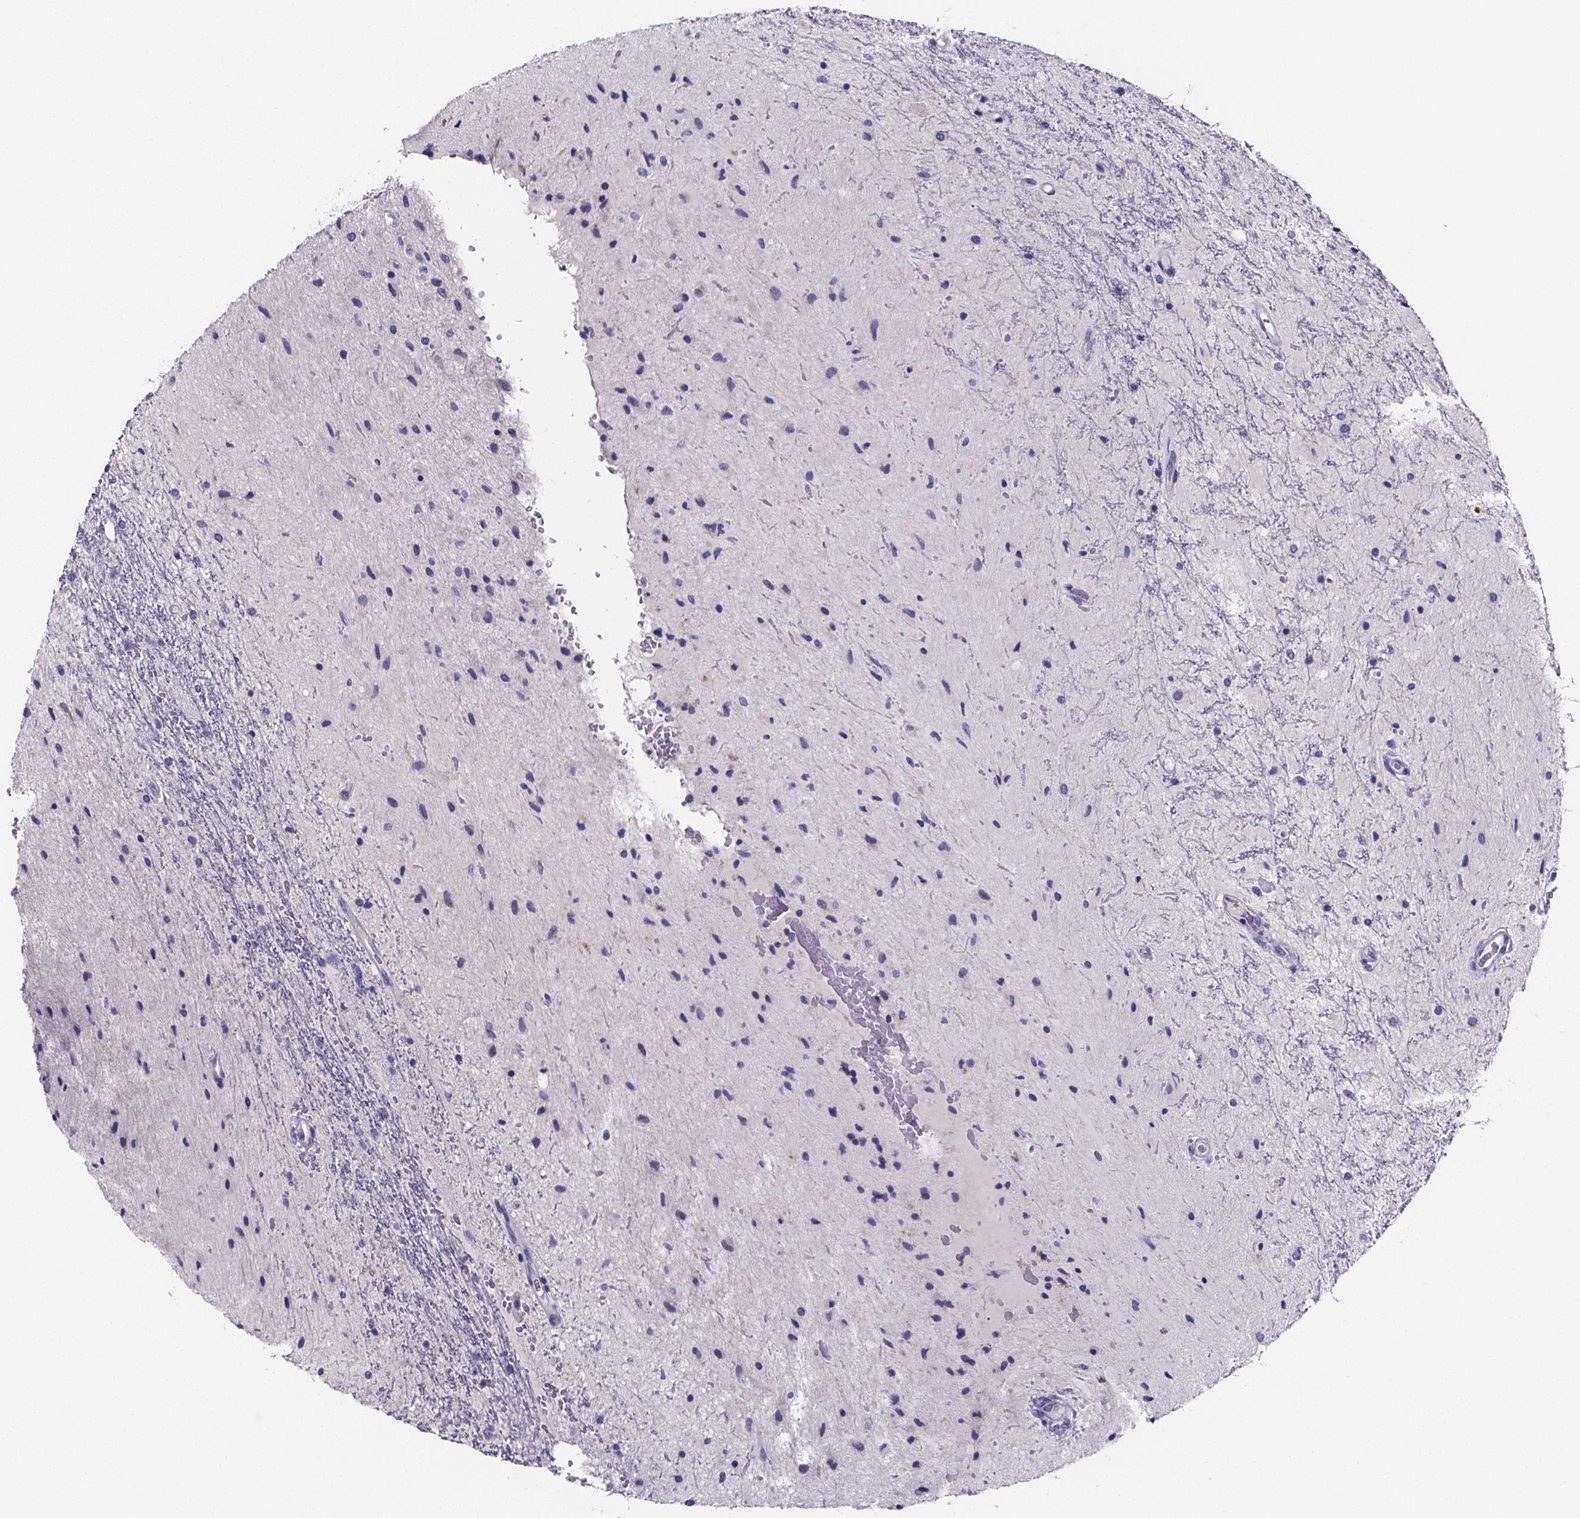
{"staining": {"intensity": "negative", "quantity": "none", "location": "none"}, "tissue": "glioma", "cell_type": "Tumor cells", "image_type": "cancer", "snomed": [{"axis": "morphology", "description": "Glioma, malignant, Low grade"}, {"axis": "topography", "description": "Cerebellum"}], "caption": "DAB (3,3'-diaminobenzidine) immunohistochemical staining of malignant low-grade glioma shows no significant positivity in tumor cells.", "gene": "IZUMO1", "patient": {"sex": "female", "age": 14}}